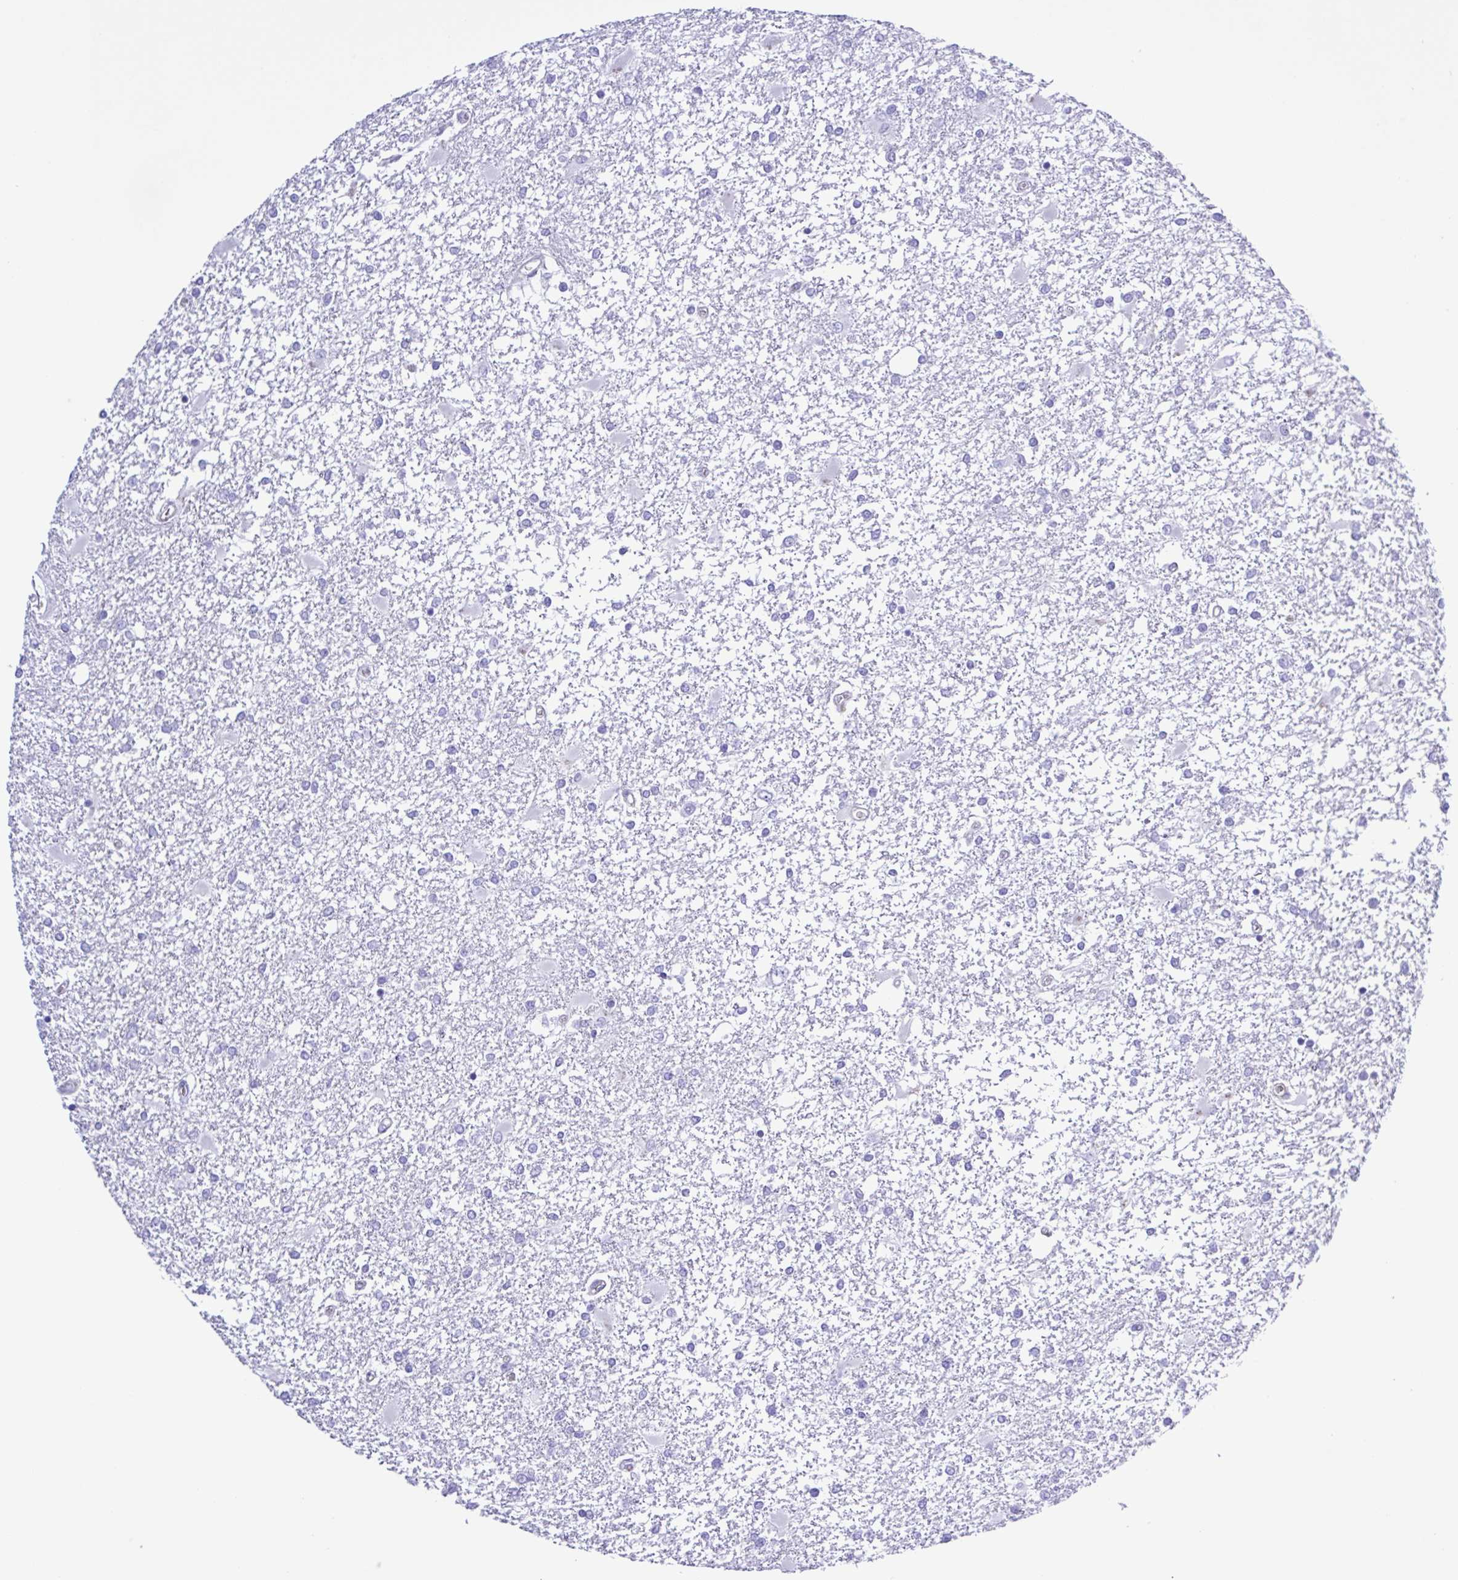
{"staining": {"intensity": "negative", "quantity": "none", "location": "none"}, "tissue": "glioma", "cell_type": "Tumor cells", "image_type": "cancer", "snomed": [{"axis": "morphology", "description": "Glioma, malignant, High grade"}, {"axis": "topography", "description": "Cerebral cortex"}], "caption": "Protein analysis of glioma displays no significant positivity in tumor cells.", "gene": "CYP11A1", "patient": {"sex": "male", "age": 79}}